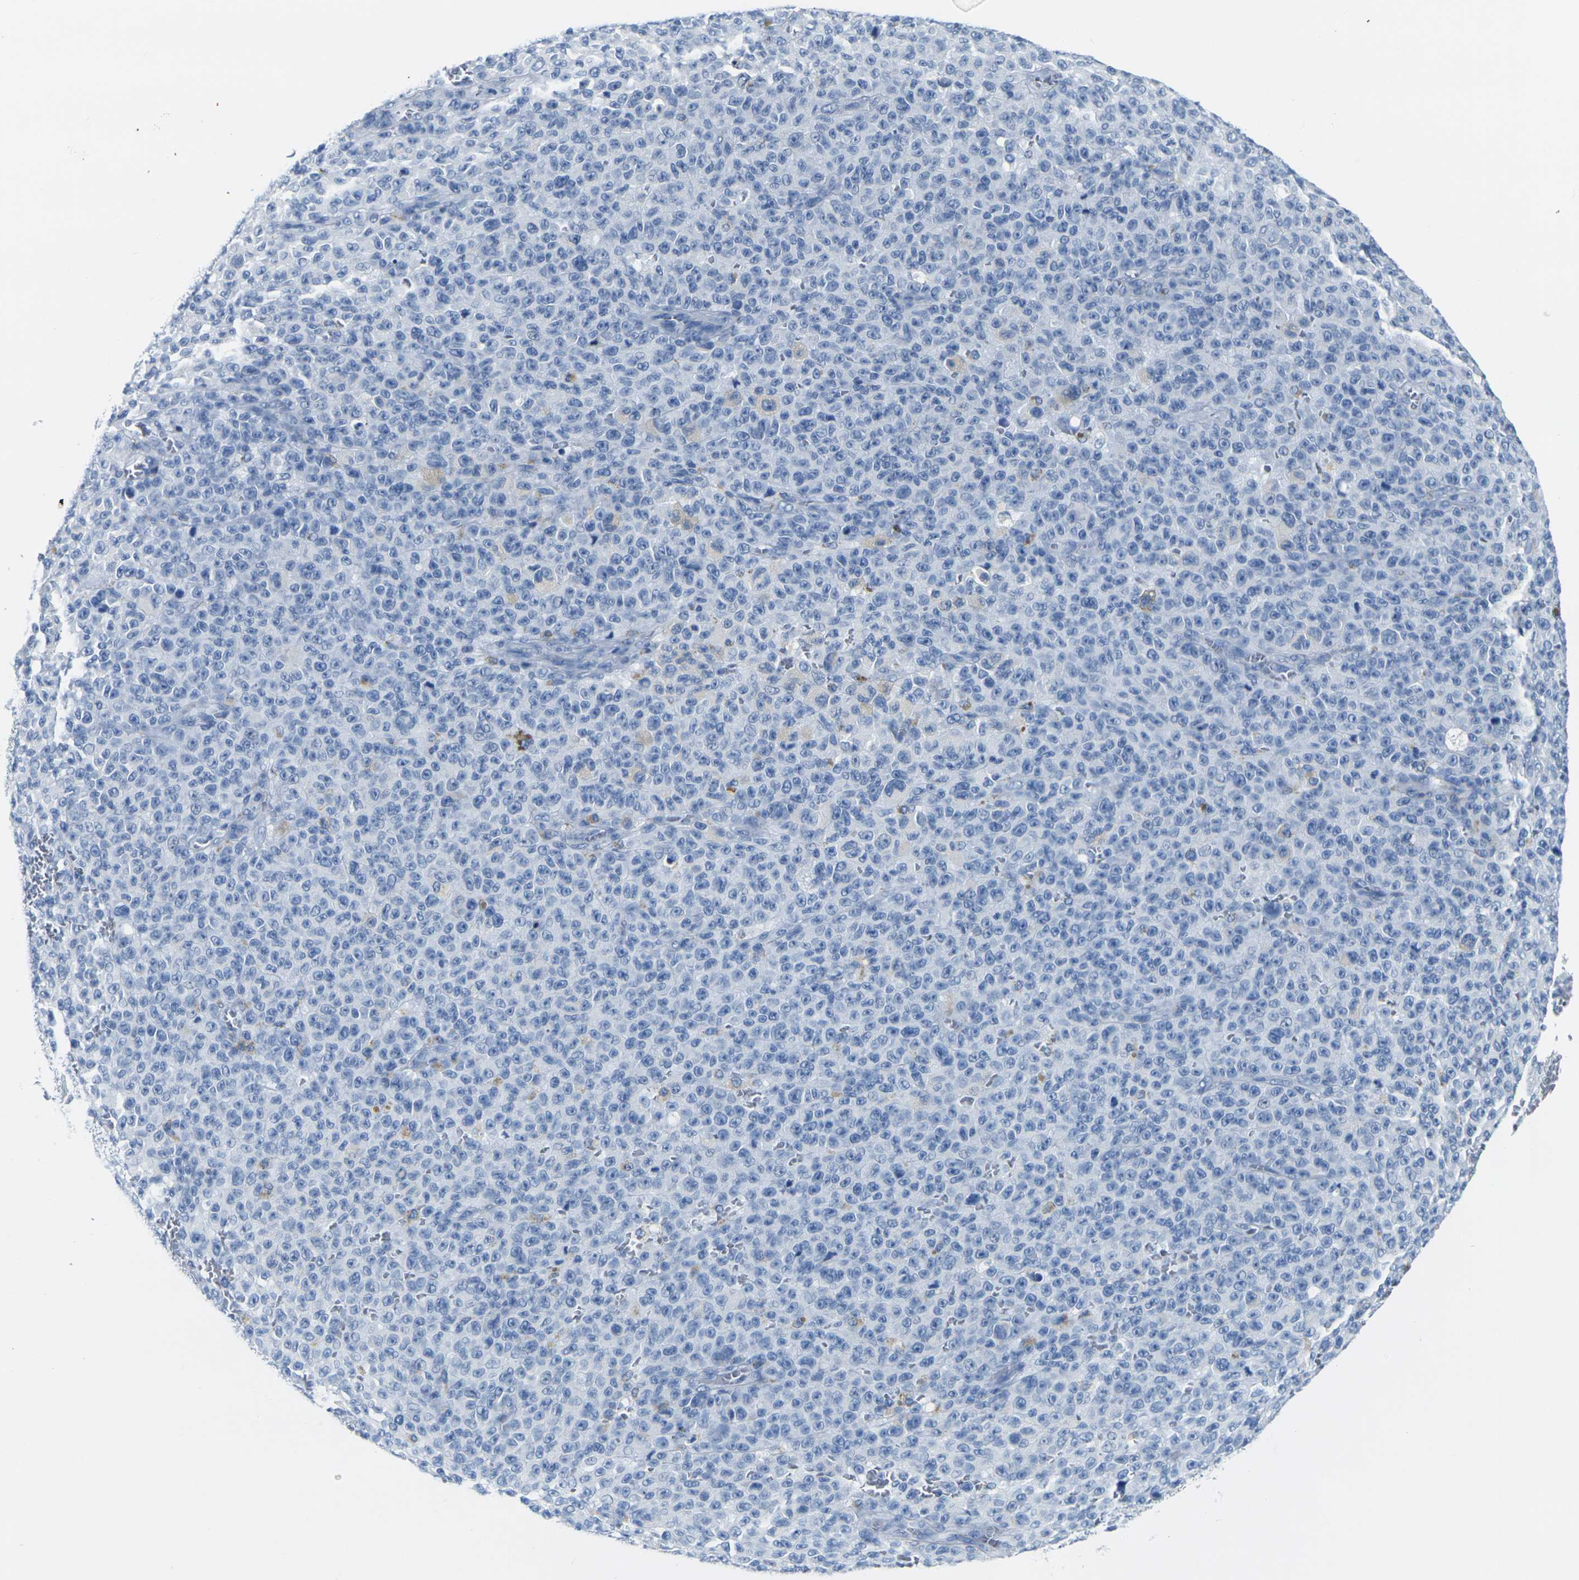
{"staining": {"intensity": "negative", "quantity": "none", "location": "none"}, "tissue": "melanoma", "cell_type": "Tumor cells", "image_type": "cancer", "snomed": [{"axis": "morphology", "description": "Malignant melanoma, NOS"}, {"axis": "topography", "description": "Skin"}], "caption": "High power microscopy histopathology image of an IHC photomicrograph of melanoma, revealing no significant staining in tumor cells.", "gene": "CLDN7", "patient": {"sex": "female", "age": 82}}